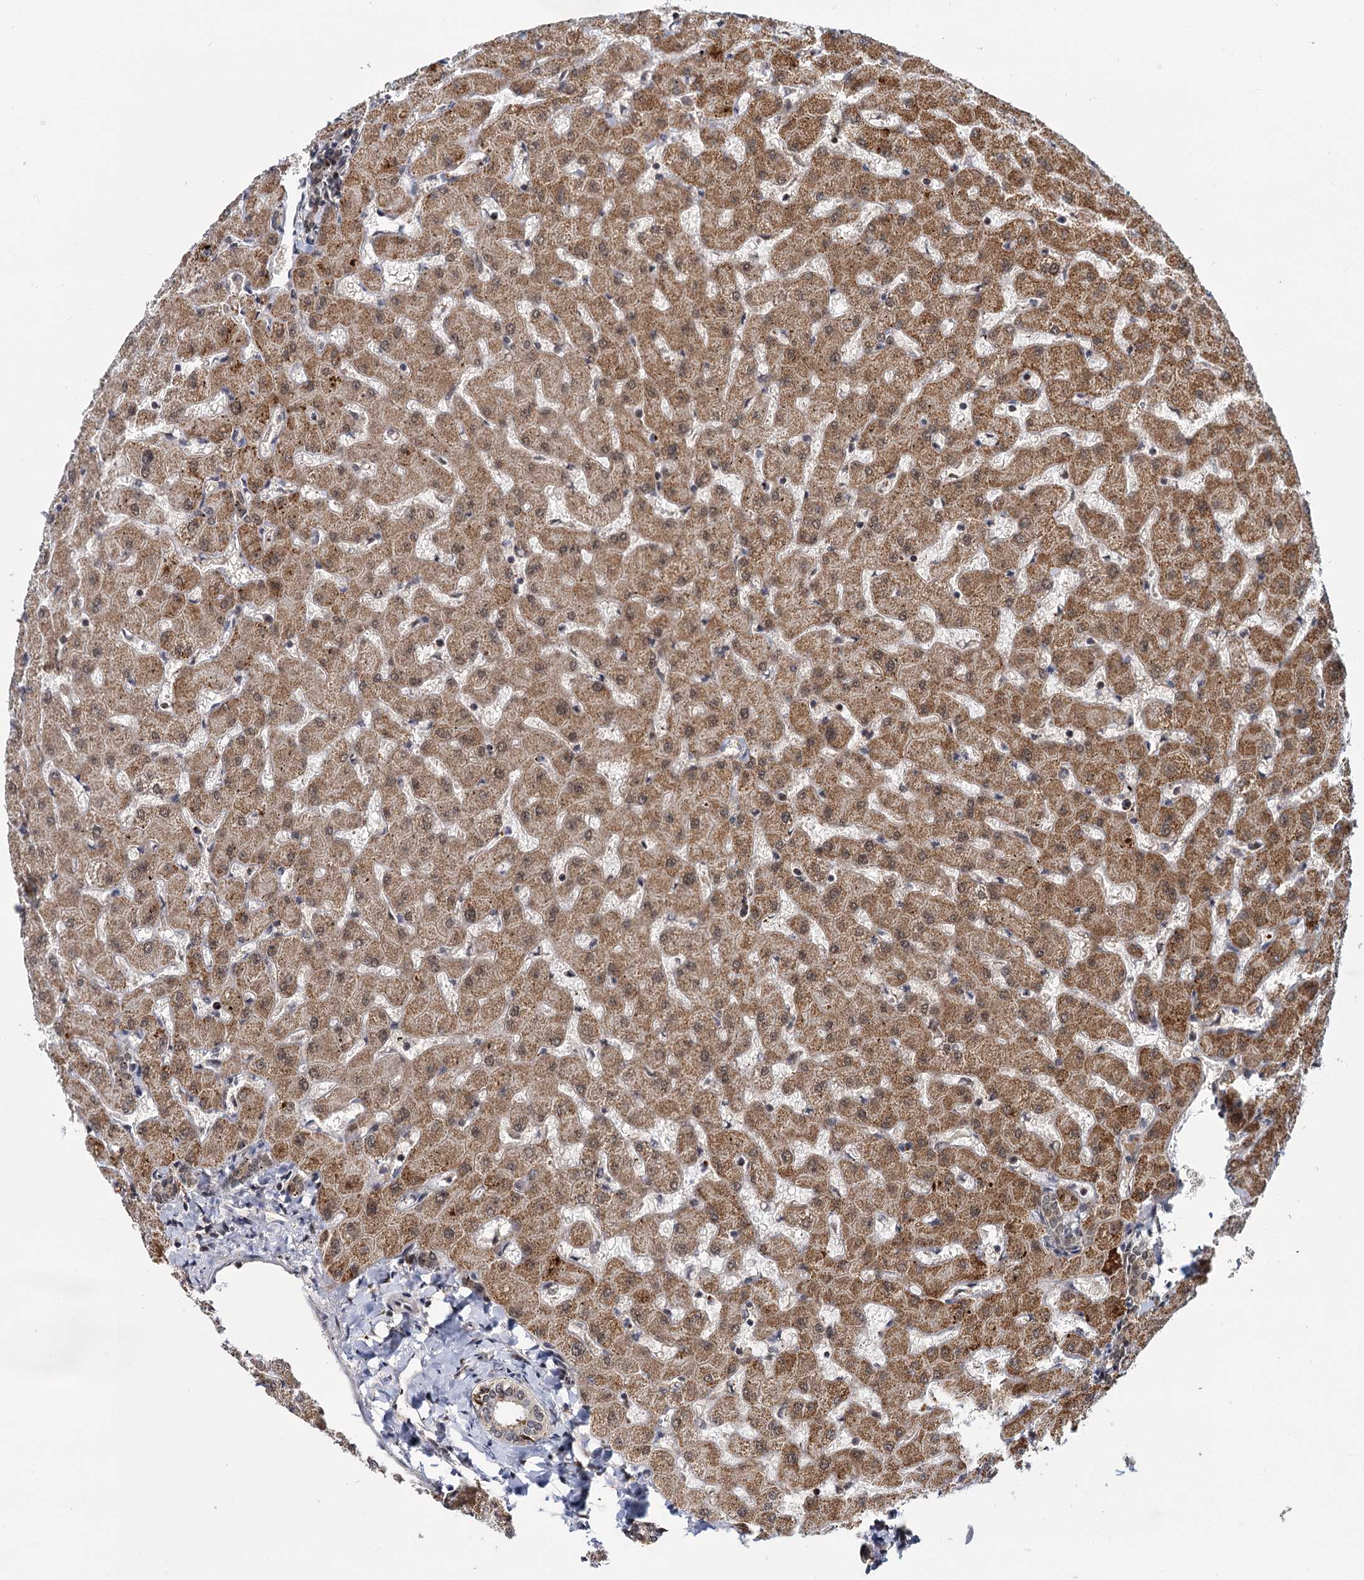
{"staining": {"intensity": "weak", "quantity": ">75%", "location": "cytoplasmic/membranous"}, "tissue": "liver", "cell_type": "Cholangiocytes", "image_type": "normal", "snomed": [{"axis": "morphology", "description": "Normal tissue, NOS"}, {"axis": "topography", "description": "Liver"}], "caption": "IHC of normal liver shows low levels of weak cytoplasmic/membranous expression in approximately >75% of cholangiocytes. The staining was performed using DAB to visualize the protein expression in brown, while the nuclei were stained in blue with hematoxylin (Magnification: 20x).", "gene": "MBD6", "patient": {"sex": "female", "age": 63}}